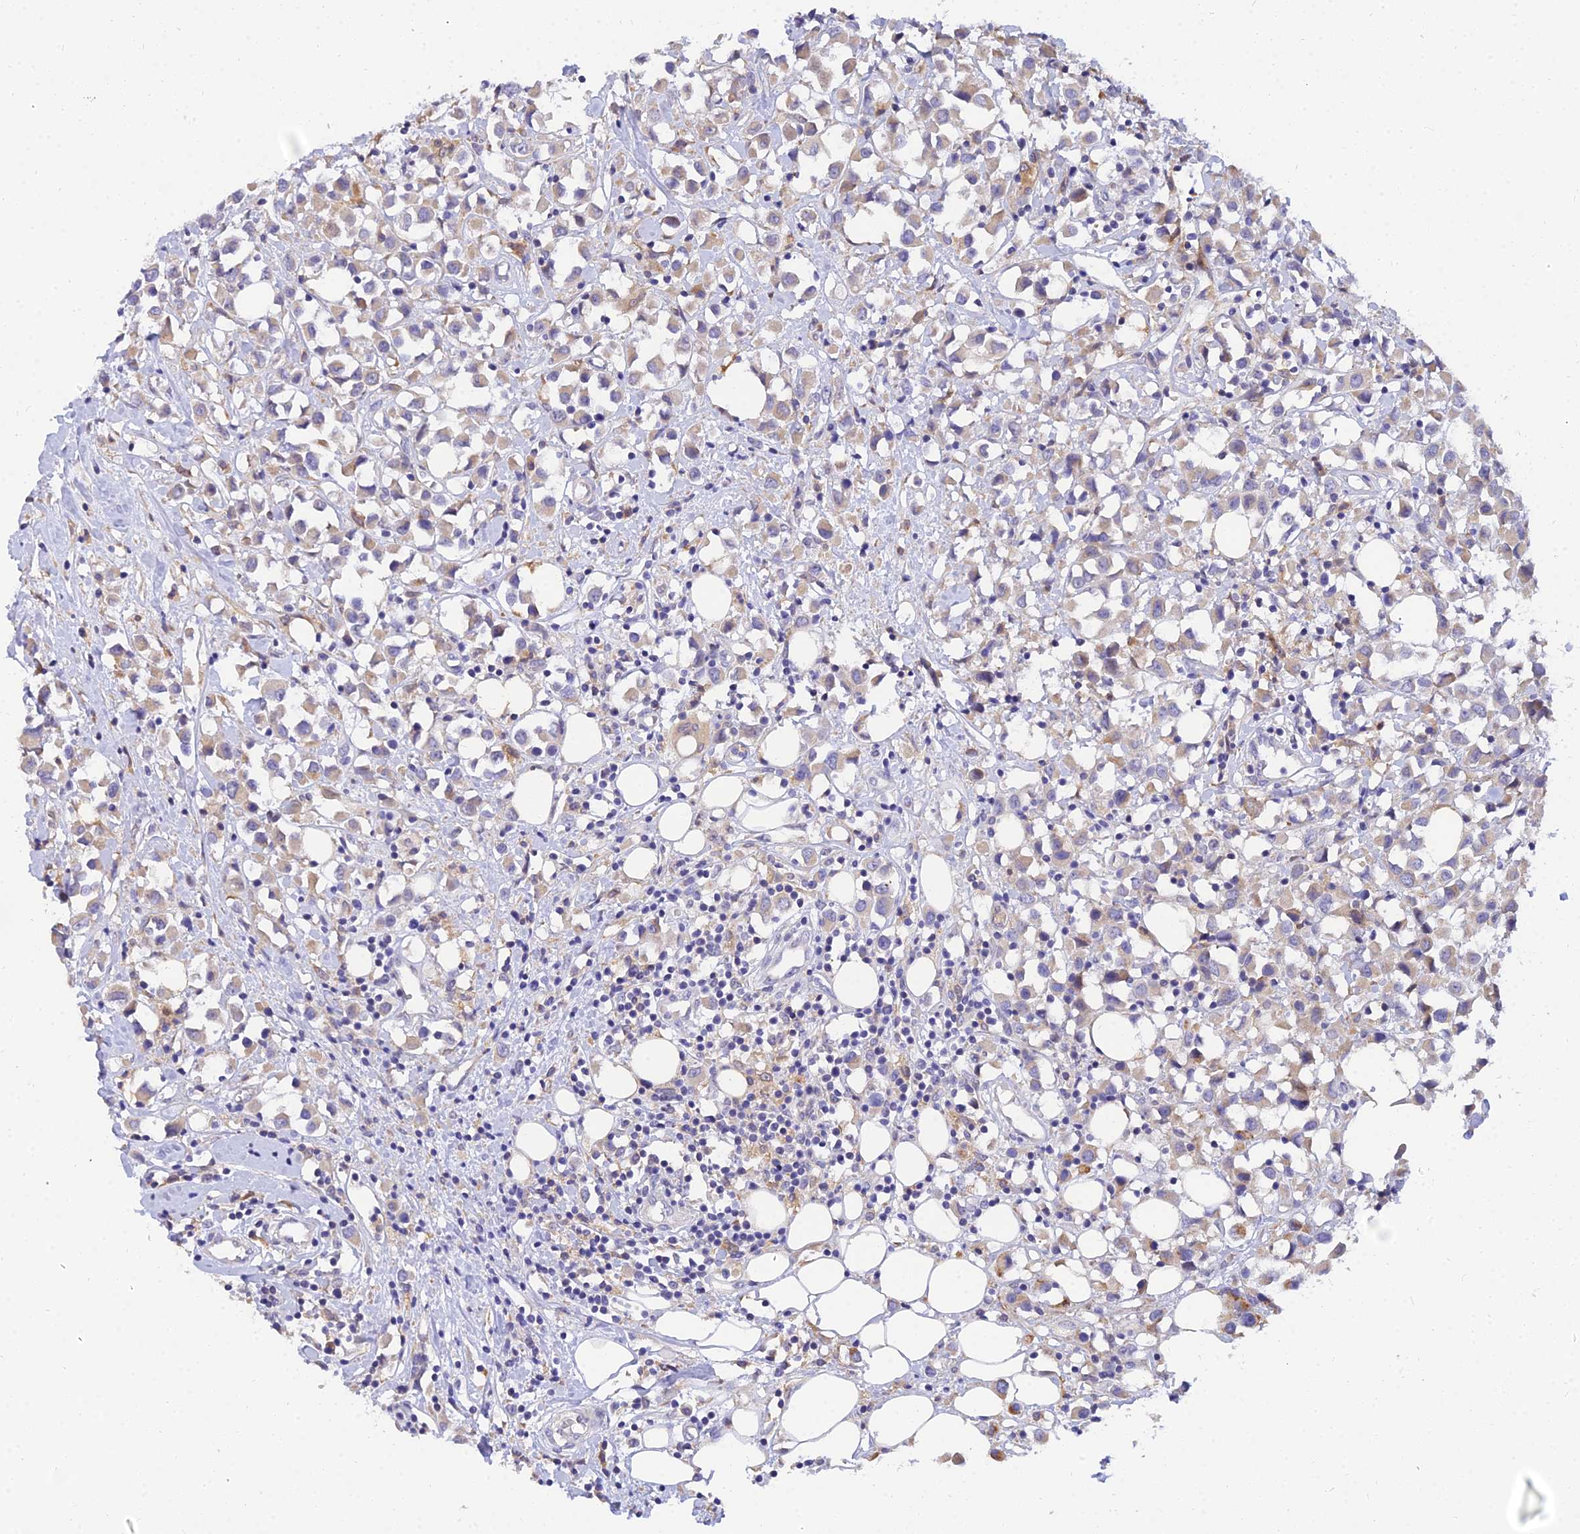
{"staining": {"intensity": "weak", "quantity": "25%-75%", "location": "cytoplasmic/membranous"}, "tissue": "breast cancer", "cell_type": "Tumor cells", "image_type": "cancer", "snomed": [{"axis": "morphology", "description": "Duct carcinoma"}, {"axis": "topography", "description": "Breast"}], "caption": "Brown immunohistochemical staining in intraductal carcinoma (breast) shows weak cytoplasmic/membranous expression in about 25%-75% of tumor cells.", "gene": "ARL8B", "patient": {"sex": "female", "age": 61}}